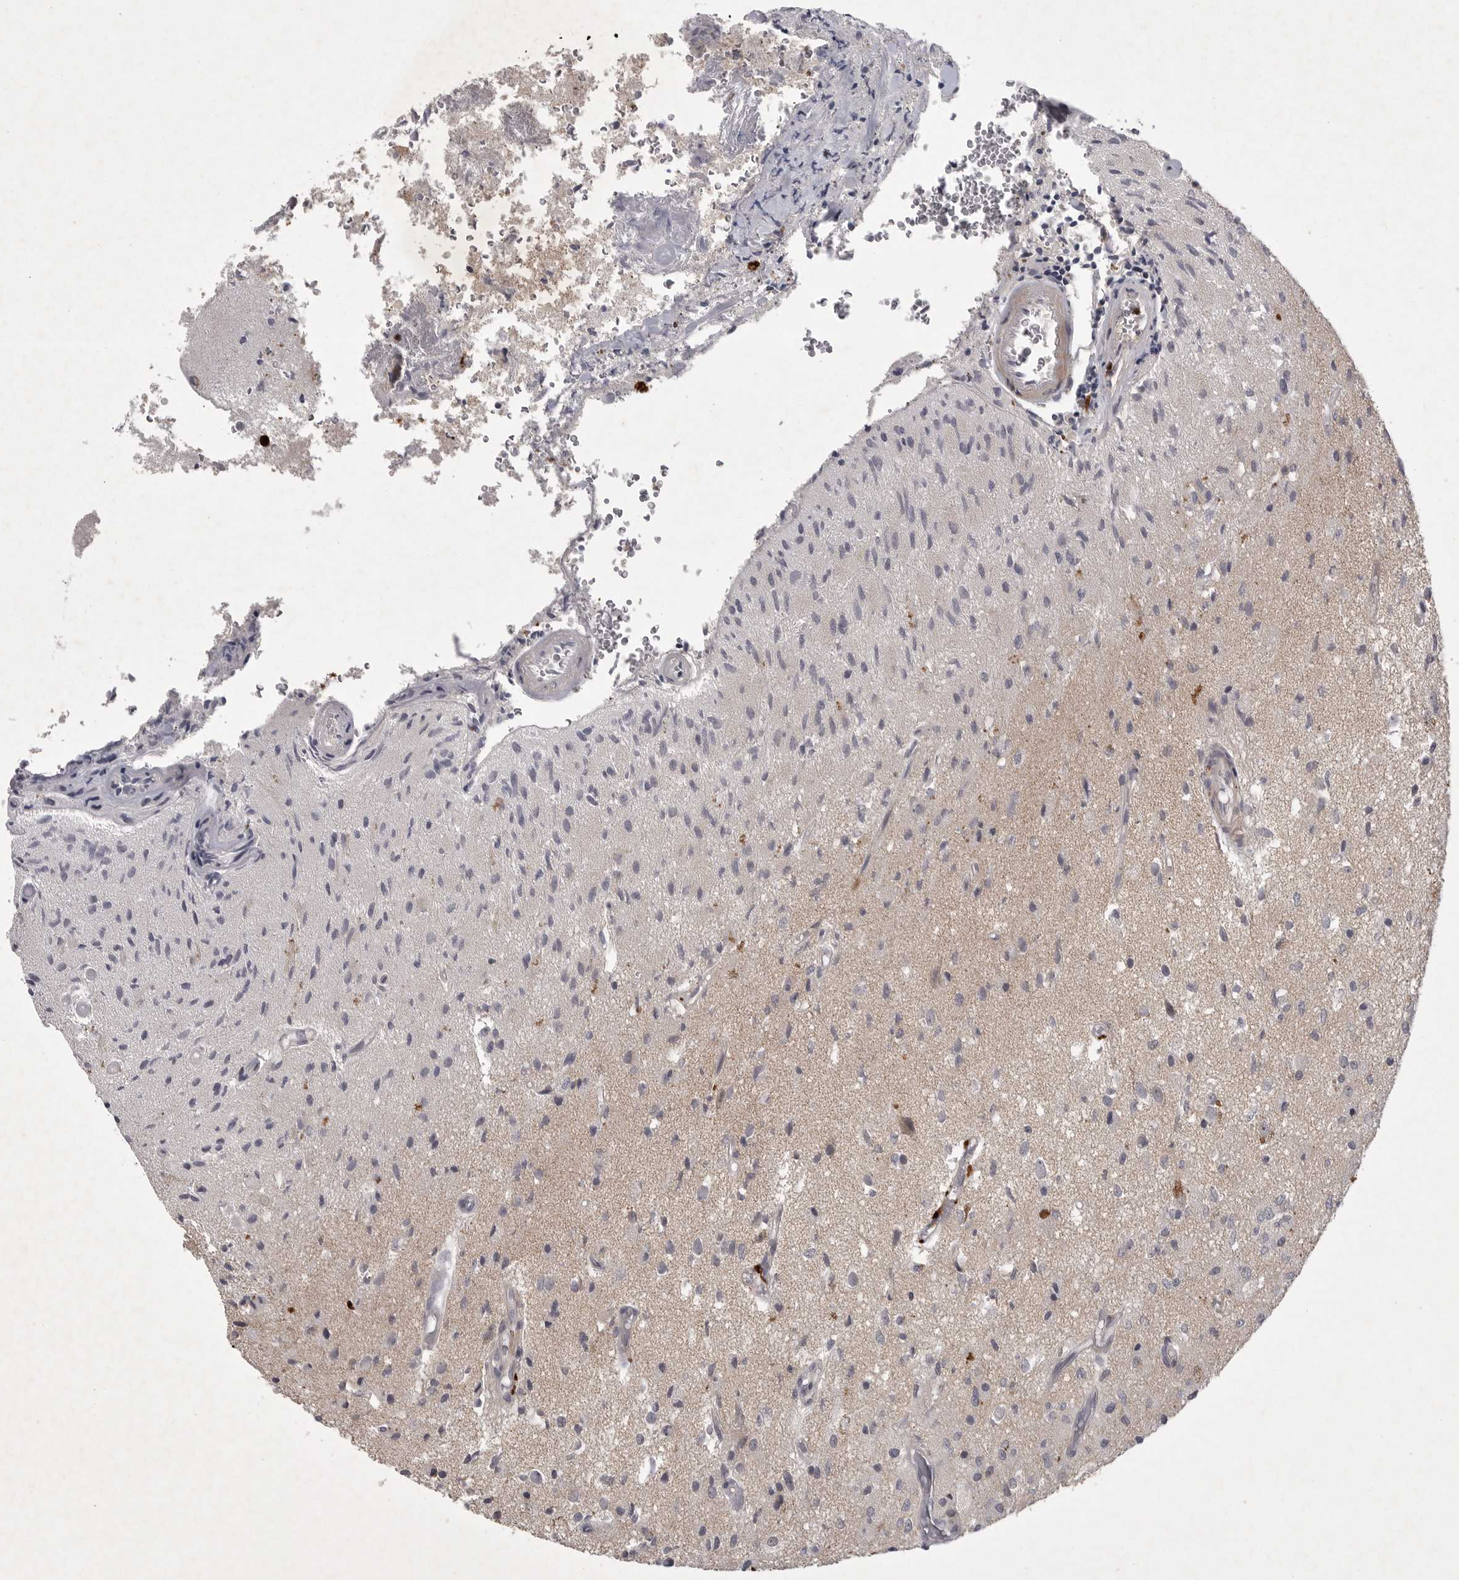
{"staining": {"intensity": "negative", "quantity": "none", "location": "none"}, "tissue": "glioma", "cell_type": "Tumor cells", "image_type": "cancer", "snomed": [{"axis": "morphology", "description": "Normal tissue, NOS"}, {"axis": "morphology", "description": "Glioma, malignant, High grade"}, {"axis": "topography", "description": "Cerebral cortex"}], "caption": "Immunohistochemistry histopathology image of human malignant glioma (high-grade) stained for a protein (brown), which reveals no staining in tumor cells. (DAB (3,3'-diaminobenzidine) IHC with hematoxylin counter stain).", "gene": "UBE3D", "patient": {"sex": "male", "age": 77}}